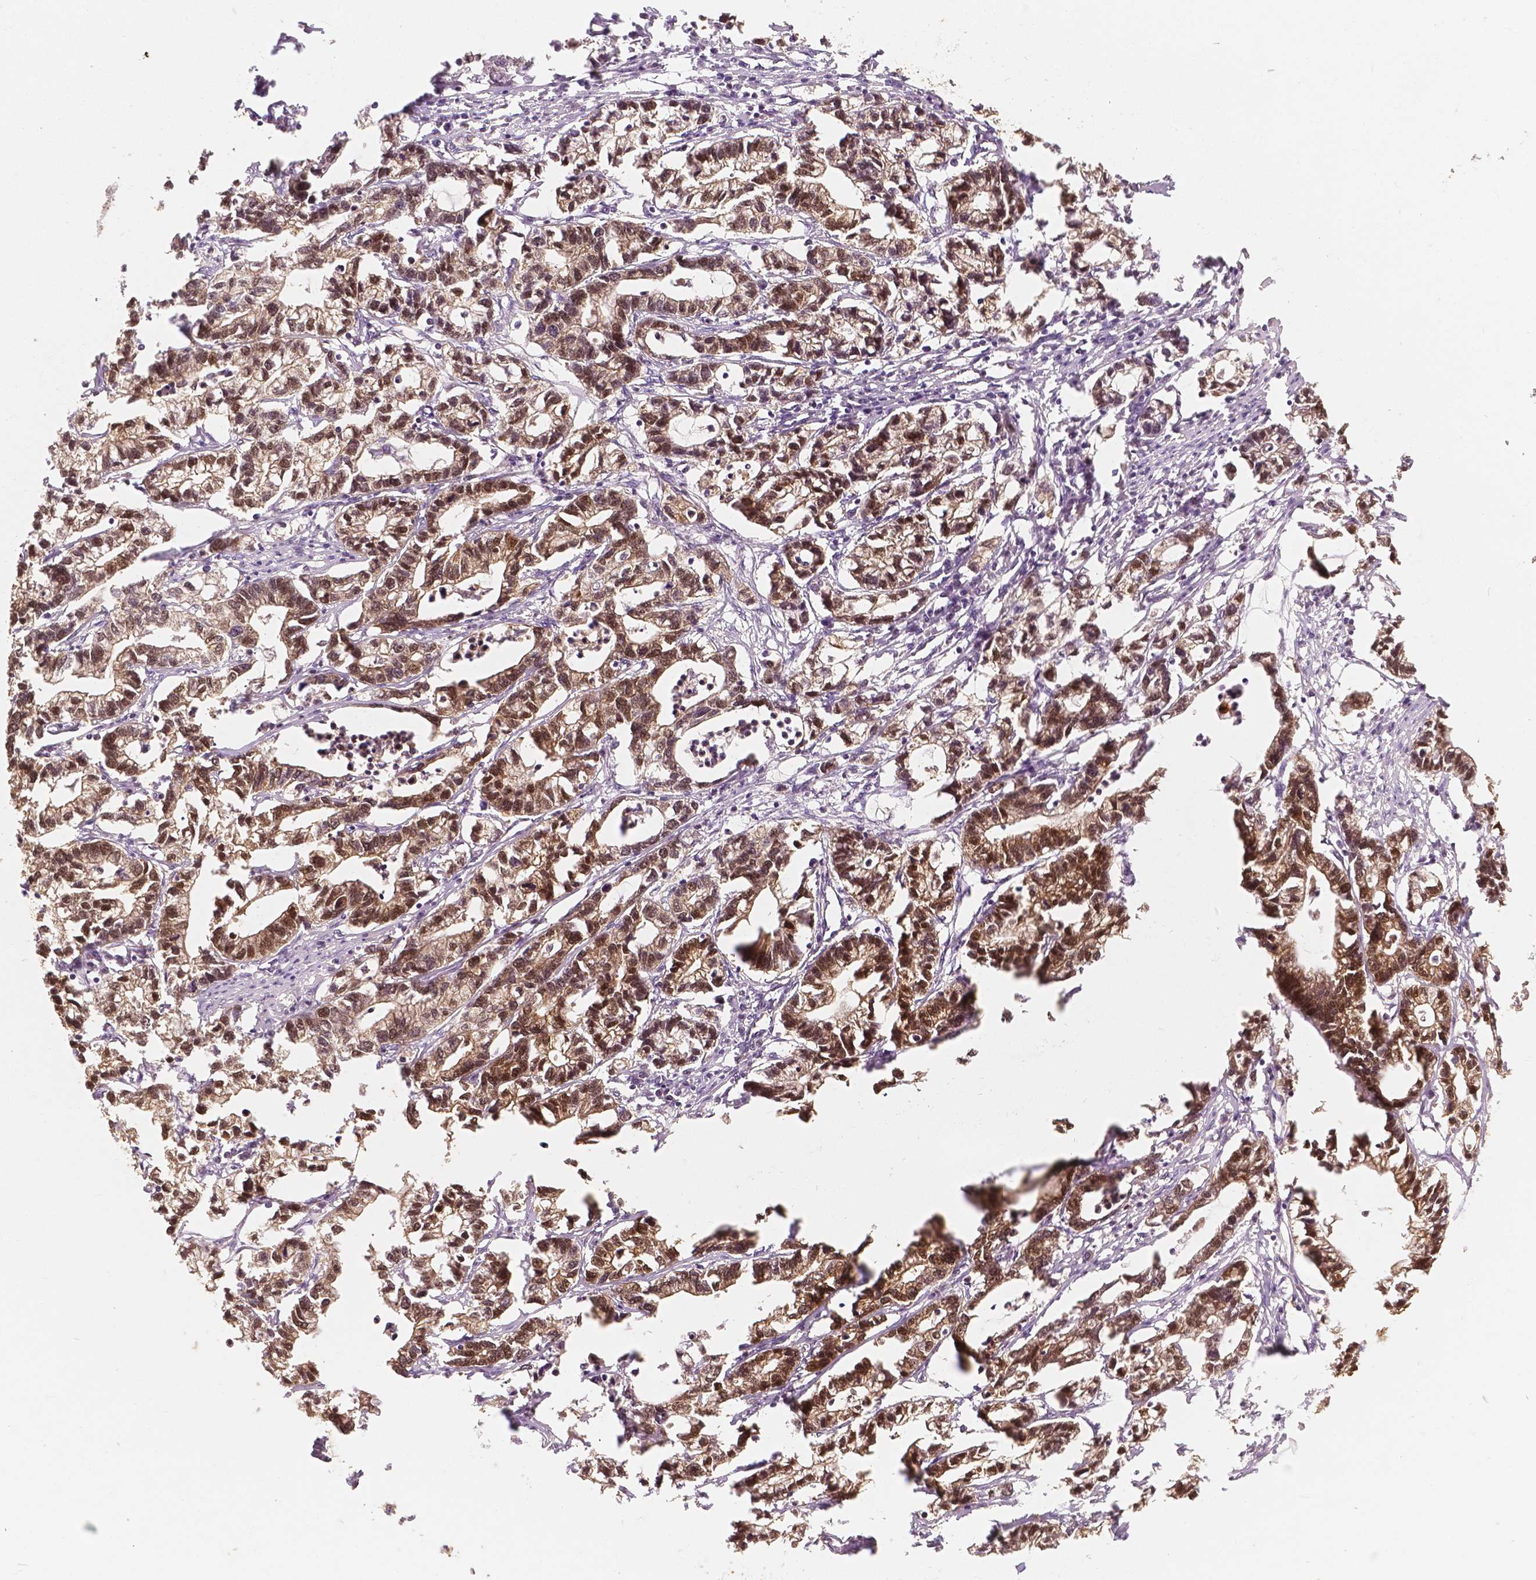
{"staining": {"intensity": "moderate", "quantity": "25%-75%", "location": "cytoplasmic/membranous,nuclear"}, "tissue": "stomach cancer", "cell_type": "Tumor cells", "image_type": "cancer", "snomed": [{"axis": "morphology", "description": "Adenocarcinoma, NOS"}, {"axis": "topography", "description": "Stomach"}], "caption": "Immunohistochemical staining of human stomach cancer (adenocarcinoma) reveals medium levels of moderate cytoplasmic/membranous and nuclear staining in approximately 25%-75% of tumor cells.", "gene": "NAPRT", "patient": {"sex": "male", "age": 83}}